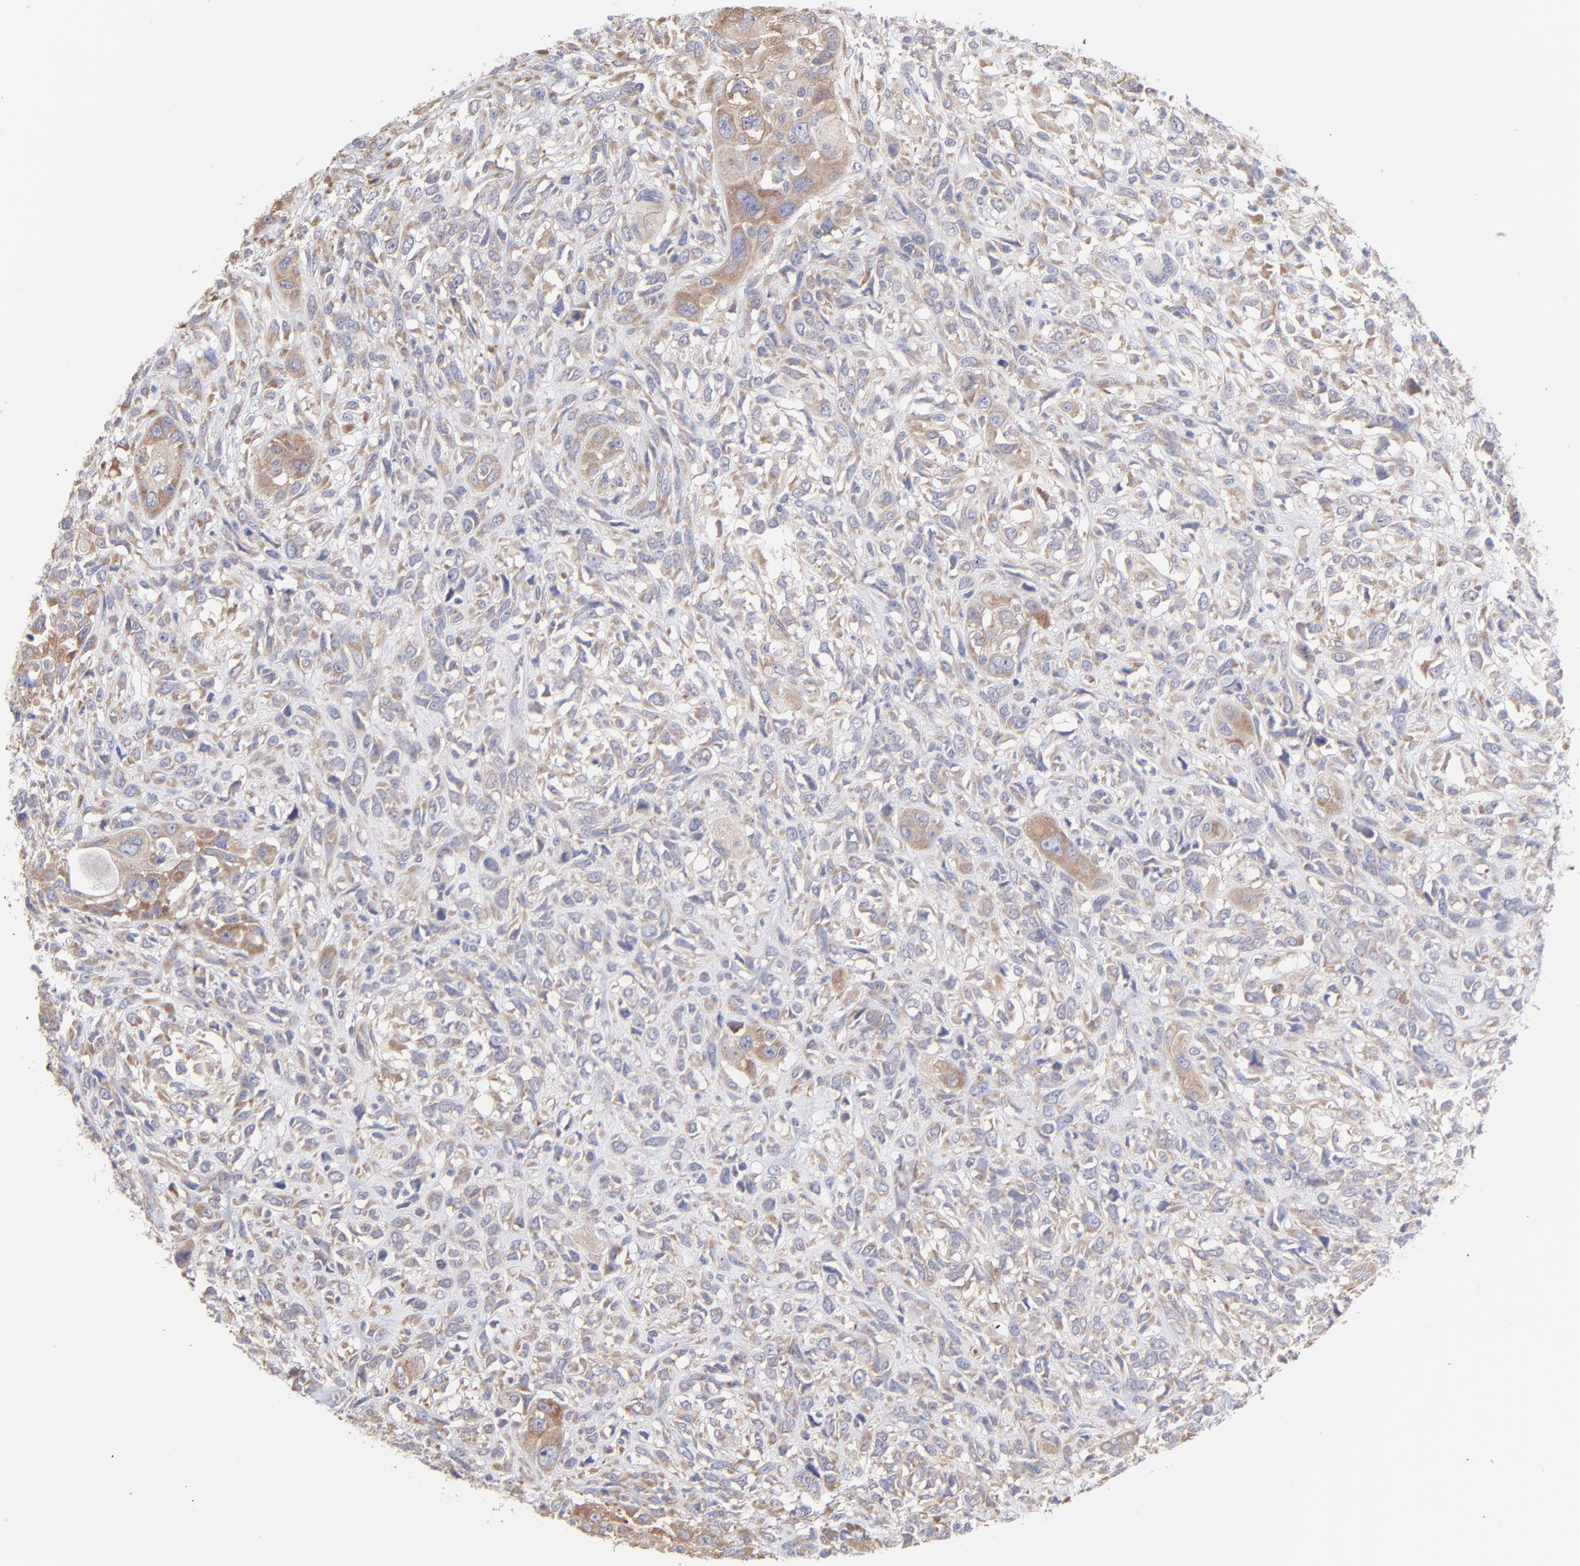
{"staining": {"intensity": "weak", "quantity": ">75%", "location": "cytoplasmic/membranous"}, "tissue": "head and neck cancer", "cell_type": "Tumor cells", "image_type": "cancer", "snomed": [{"axis": "morphology", "description": "Neoplasm, malignant, NOS"}, {"axis": "topography", "description": "Salivary gland"}, {"axis": "topography", "description": "Head-Neck"}], "caption": "A high-resolution image shows immunohistochemistry staining of head and neck neoplasm (malignant), which reveals weak cytoplasmic/membranous staining in about >75% of tumor cells. (IHC, brightfield microscopy, high magnification).", "gene": "RPLP0", "patient": {"sex": "male", "age": 43}}